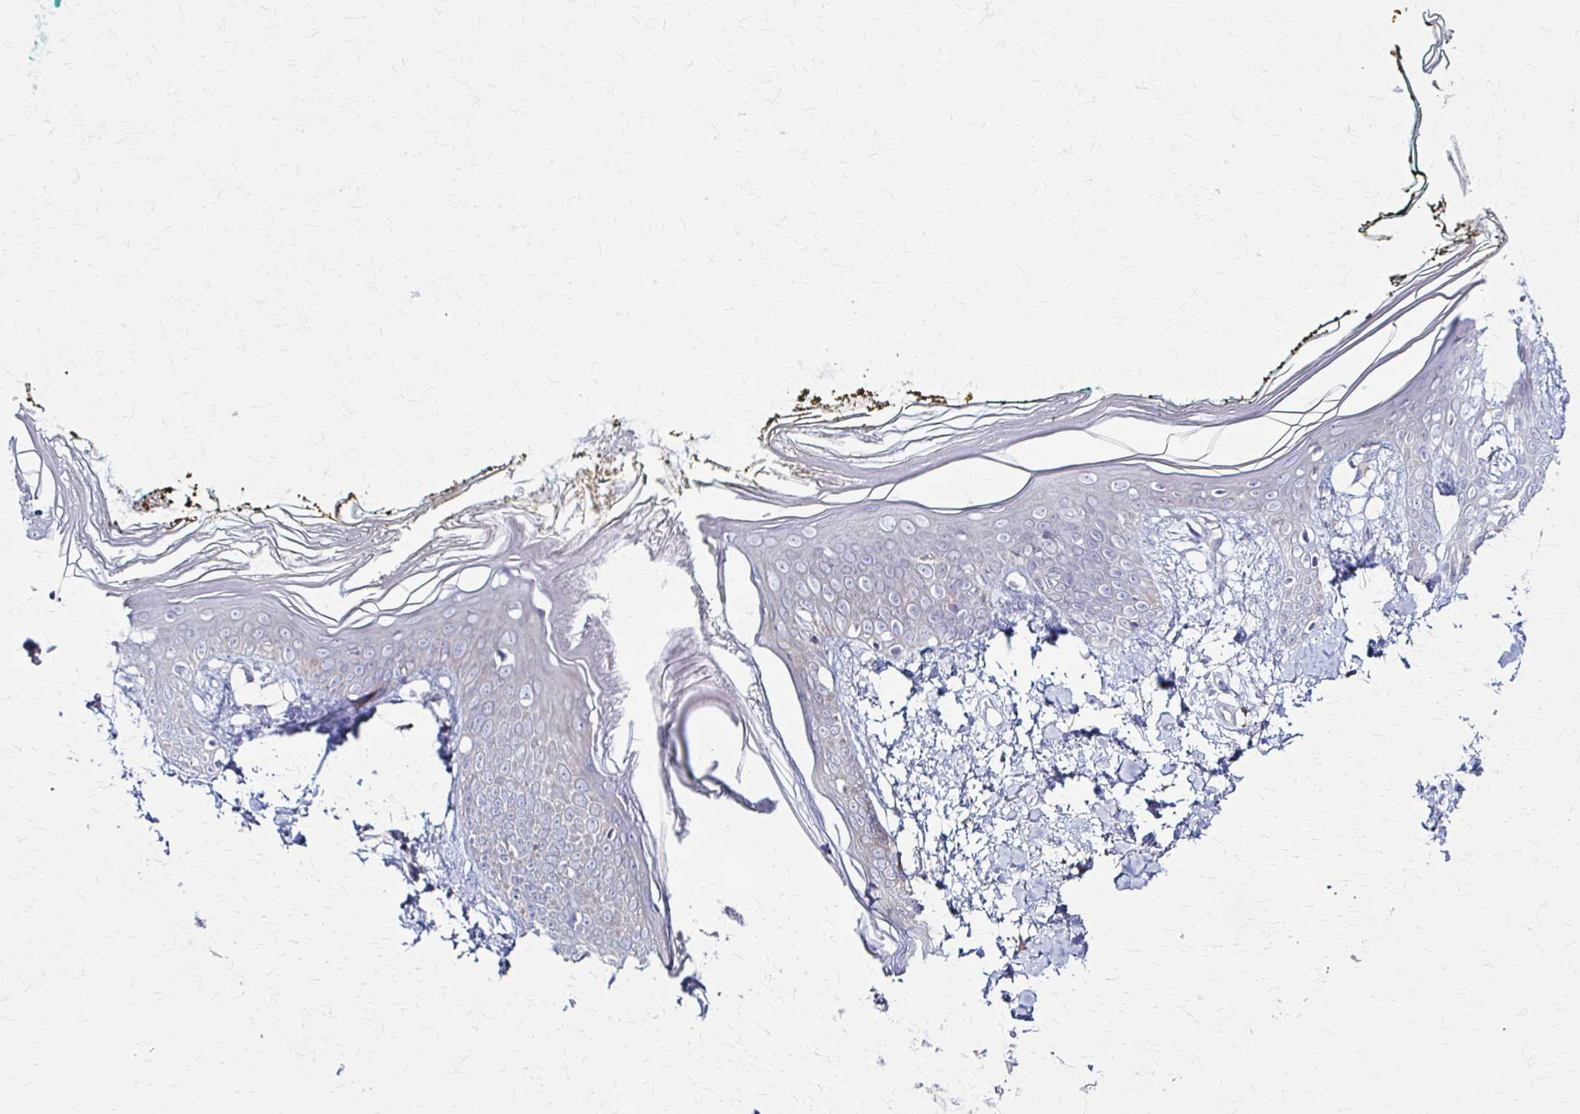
{"staining": {"intensity": "negative", "quantity": "none", "location": "none"}, "tissue": "skin", "cell_type": "Fibroblasts", "image_type": "normal", "snomed": [{"axis": "morphology", "description": "Normal tissue, NOS"}, {"axis": "topography", "description": "Skin"}], "caption": "Fibroblasts are negative for protein expression in unremarkable human skin.", "gene": "PRKRA", "patient": {"sex": "female", "age": 34}}